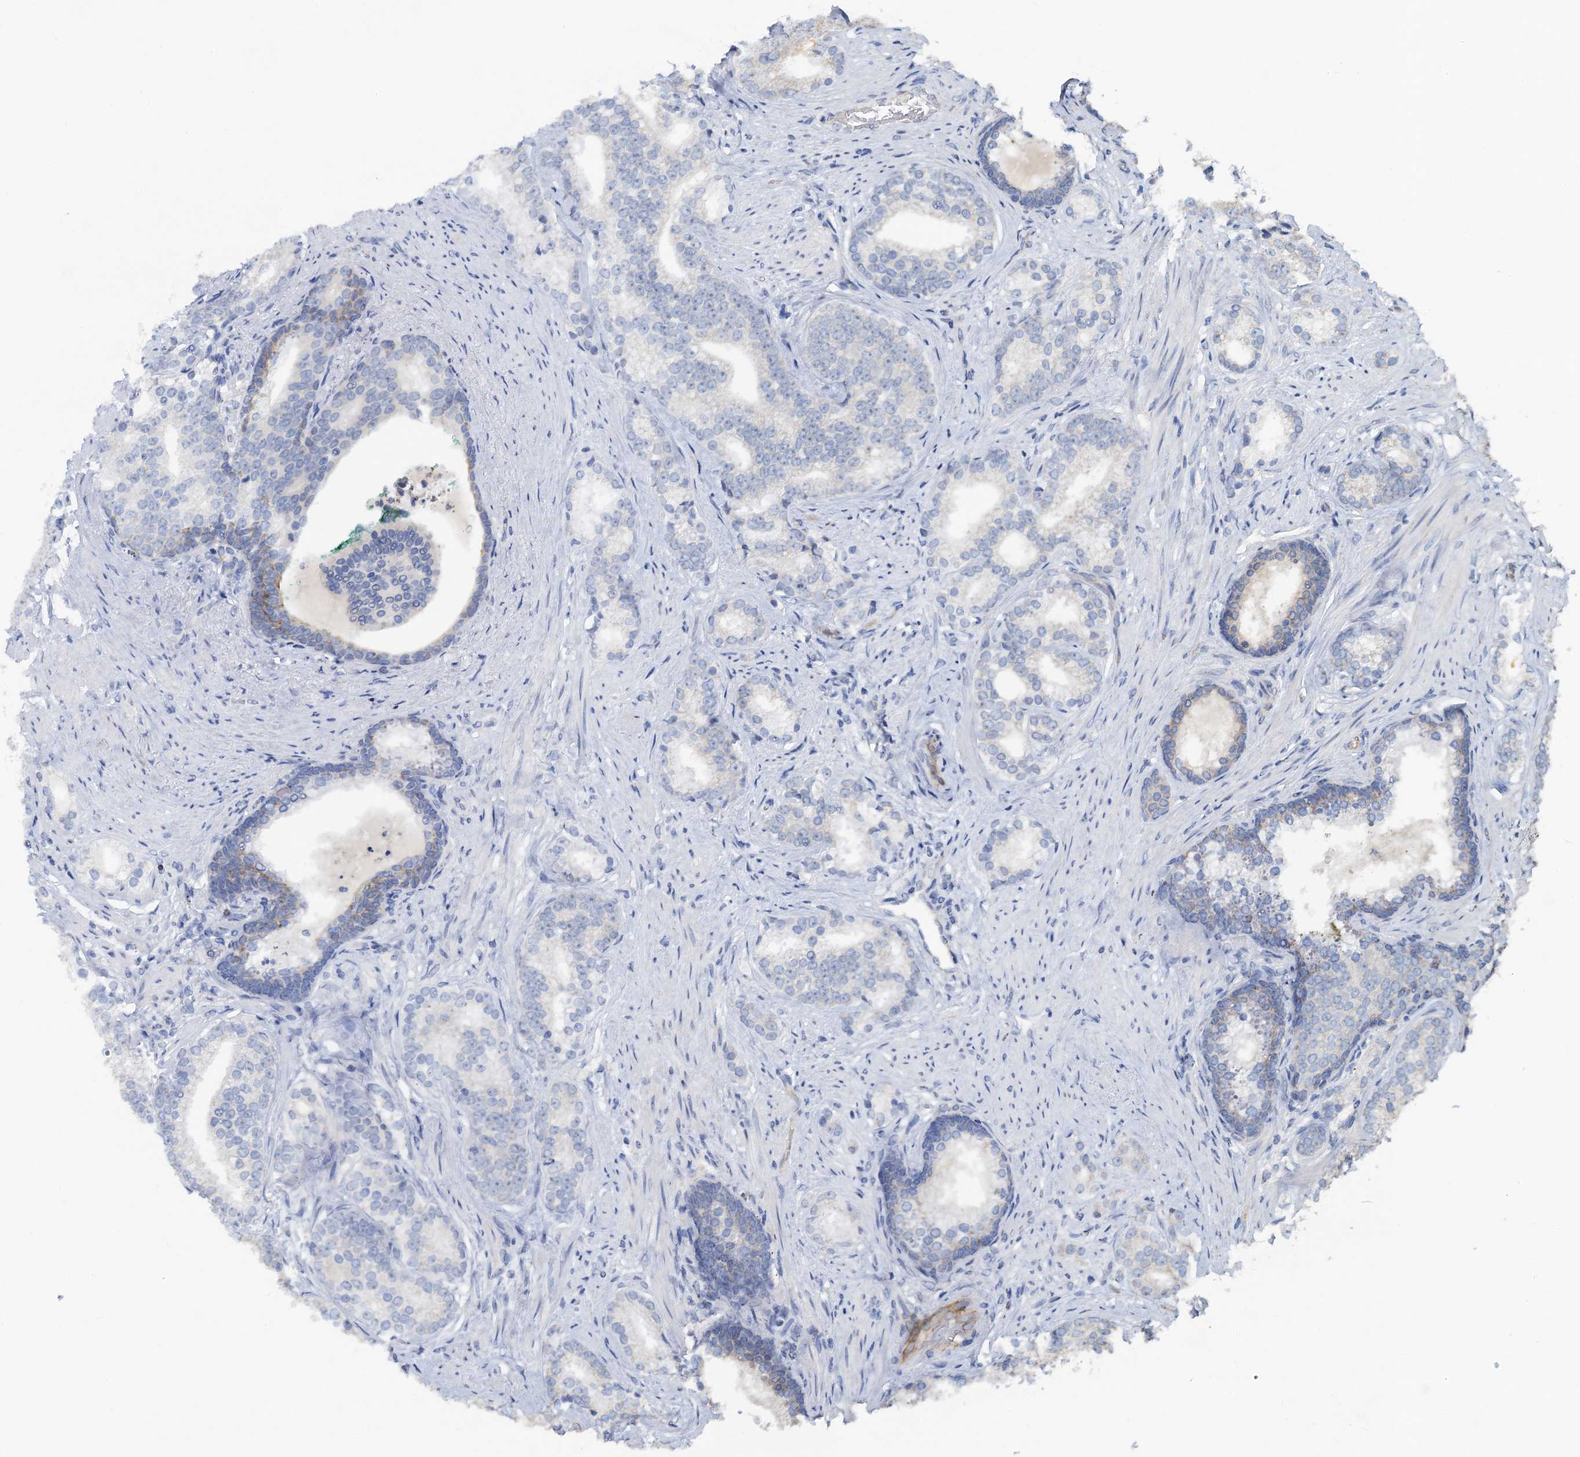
{"staining": {"intensity": "negative", "quantity": "none", "location": "none"}, "tissue": "prostate cancer", "cell_type": "Tumor cells", "image_type": "cancer", "snomed": [{"axis": "morphology", "description": "Adenocarcinoma, Low grade"}, {"axis": "topography", "description": "Prostate"}], "caption": "Immunohistochemistry (IHC) image of low-grade adenocarcinoma (prostate) stained for a protein (brown), which demonstrates no positivity in tumor cells.", "gene": "PLLP", "patient": {"sex": "male", "age": 71}}